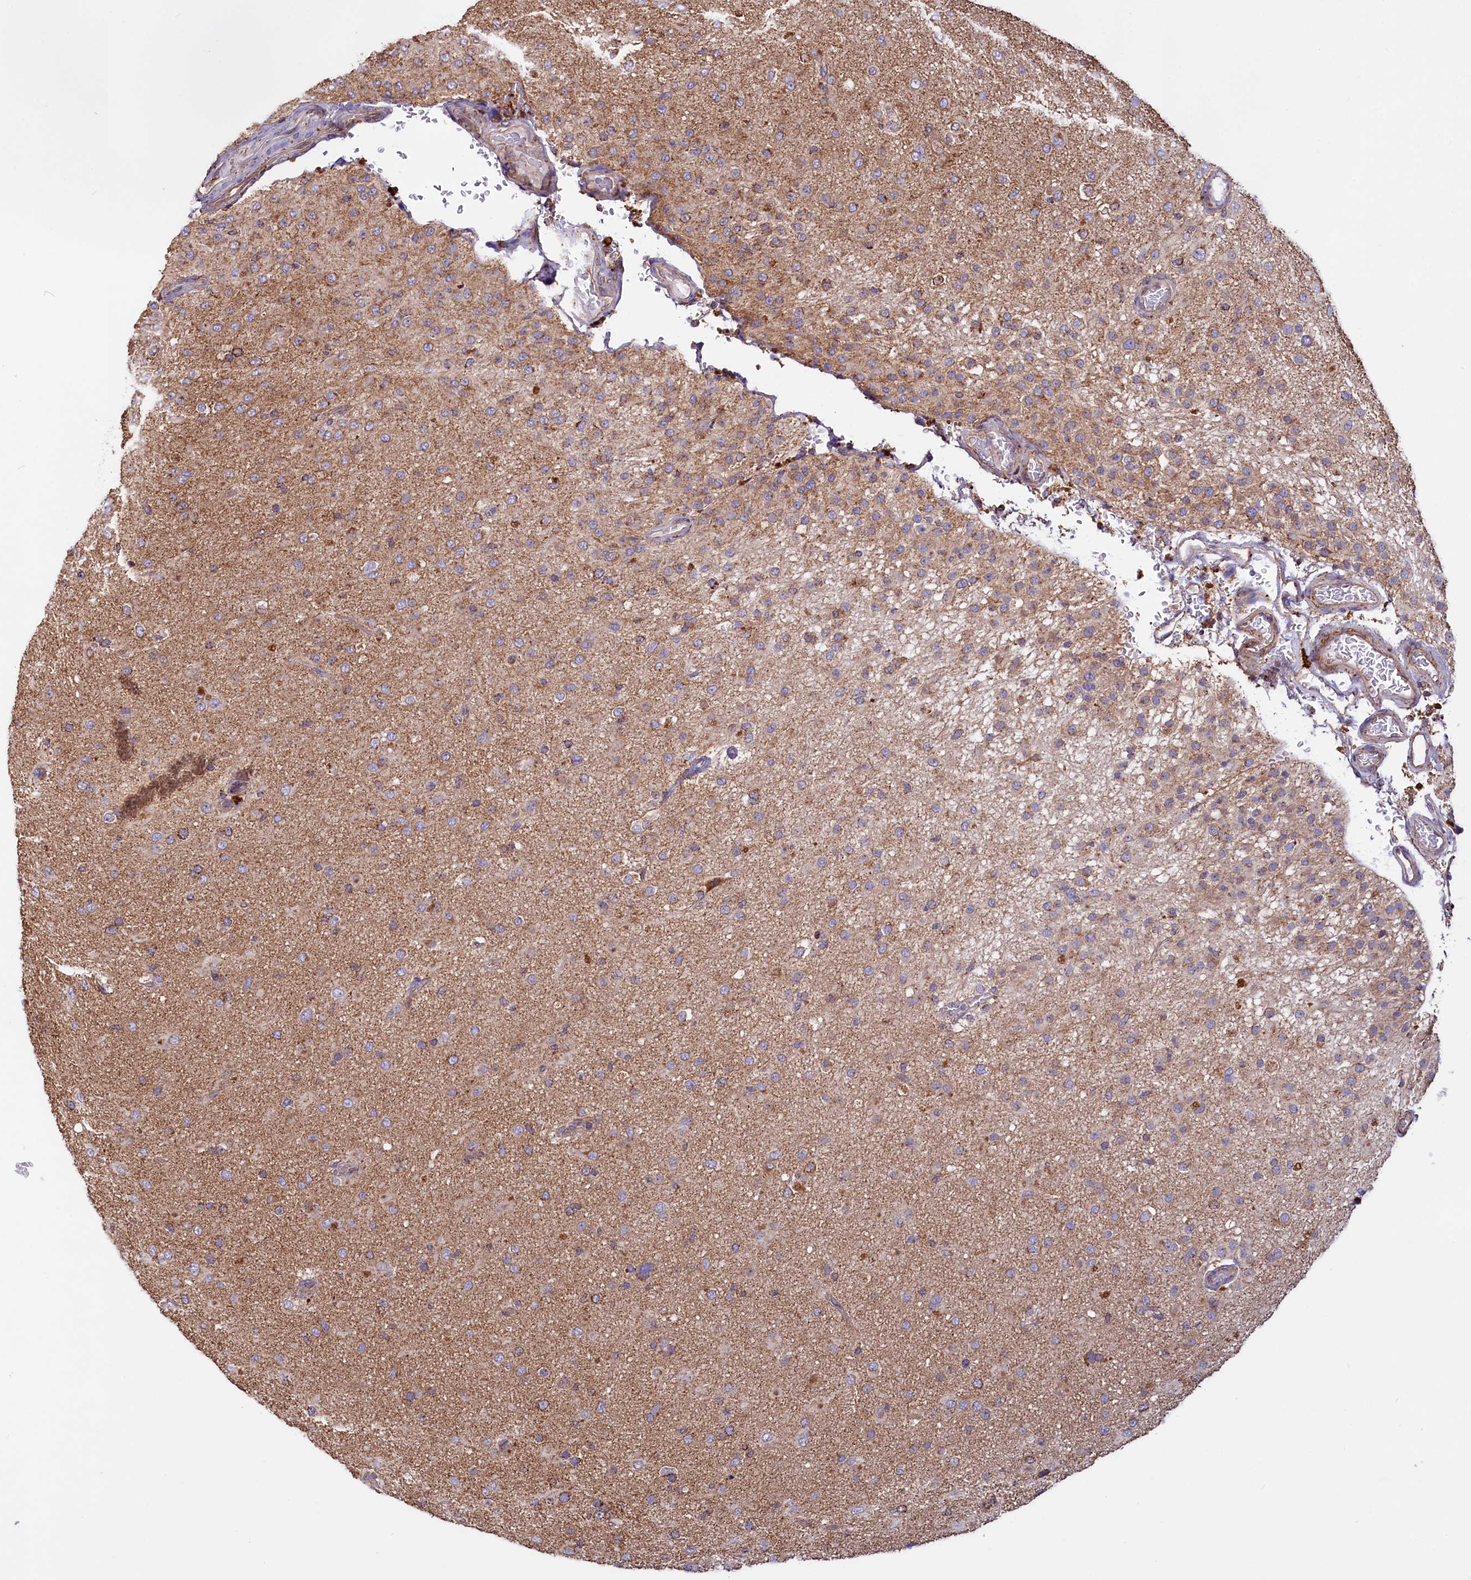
{"staining": {"intensity": "moderate", "quantity": "<25%", "location": "cytoplasmic/membranous"}, "tissue": "glioma", "cell_type": "Tumor cells", "image_type": "cancer", "snomed": [{"axis": "morphology", "description": "Glioma, malignant, Low grade"}, {"axis": "topography", "description": "Brain"}], "caption": "Immunohistochemistry photomicrograph of human malignant low-grade glioma stained for a protein (brown), which displays low levels of moderate cytoplasmic/membranous expression in approximately <25% of tumor cells.", "gene": "NUDT15", "patient": {"sex": "male", "age": 65}}